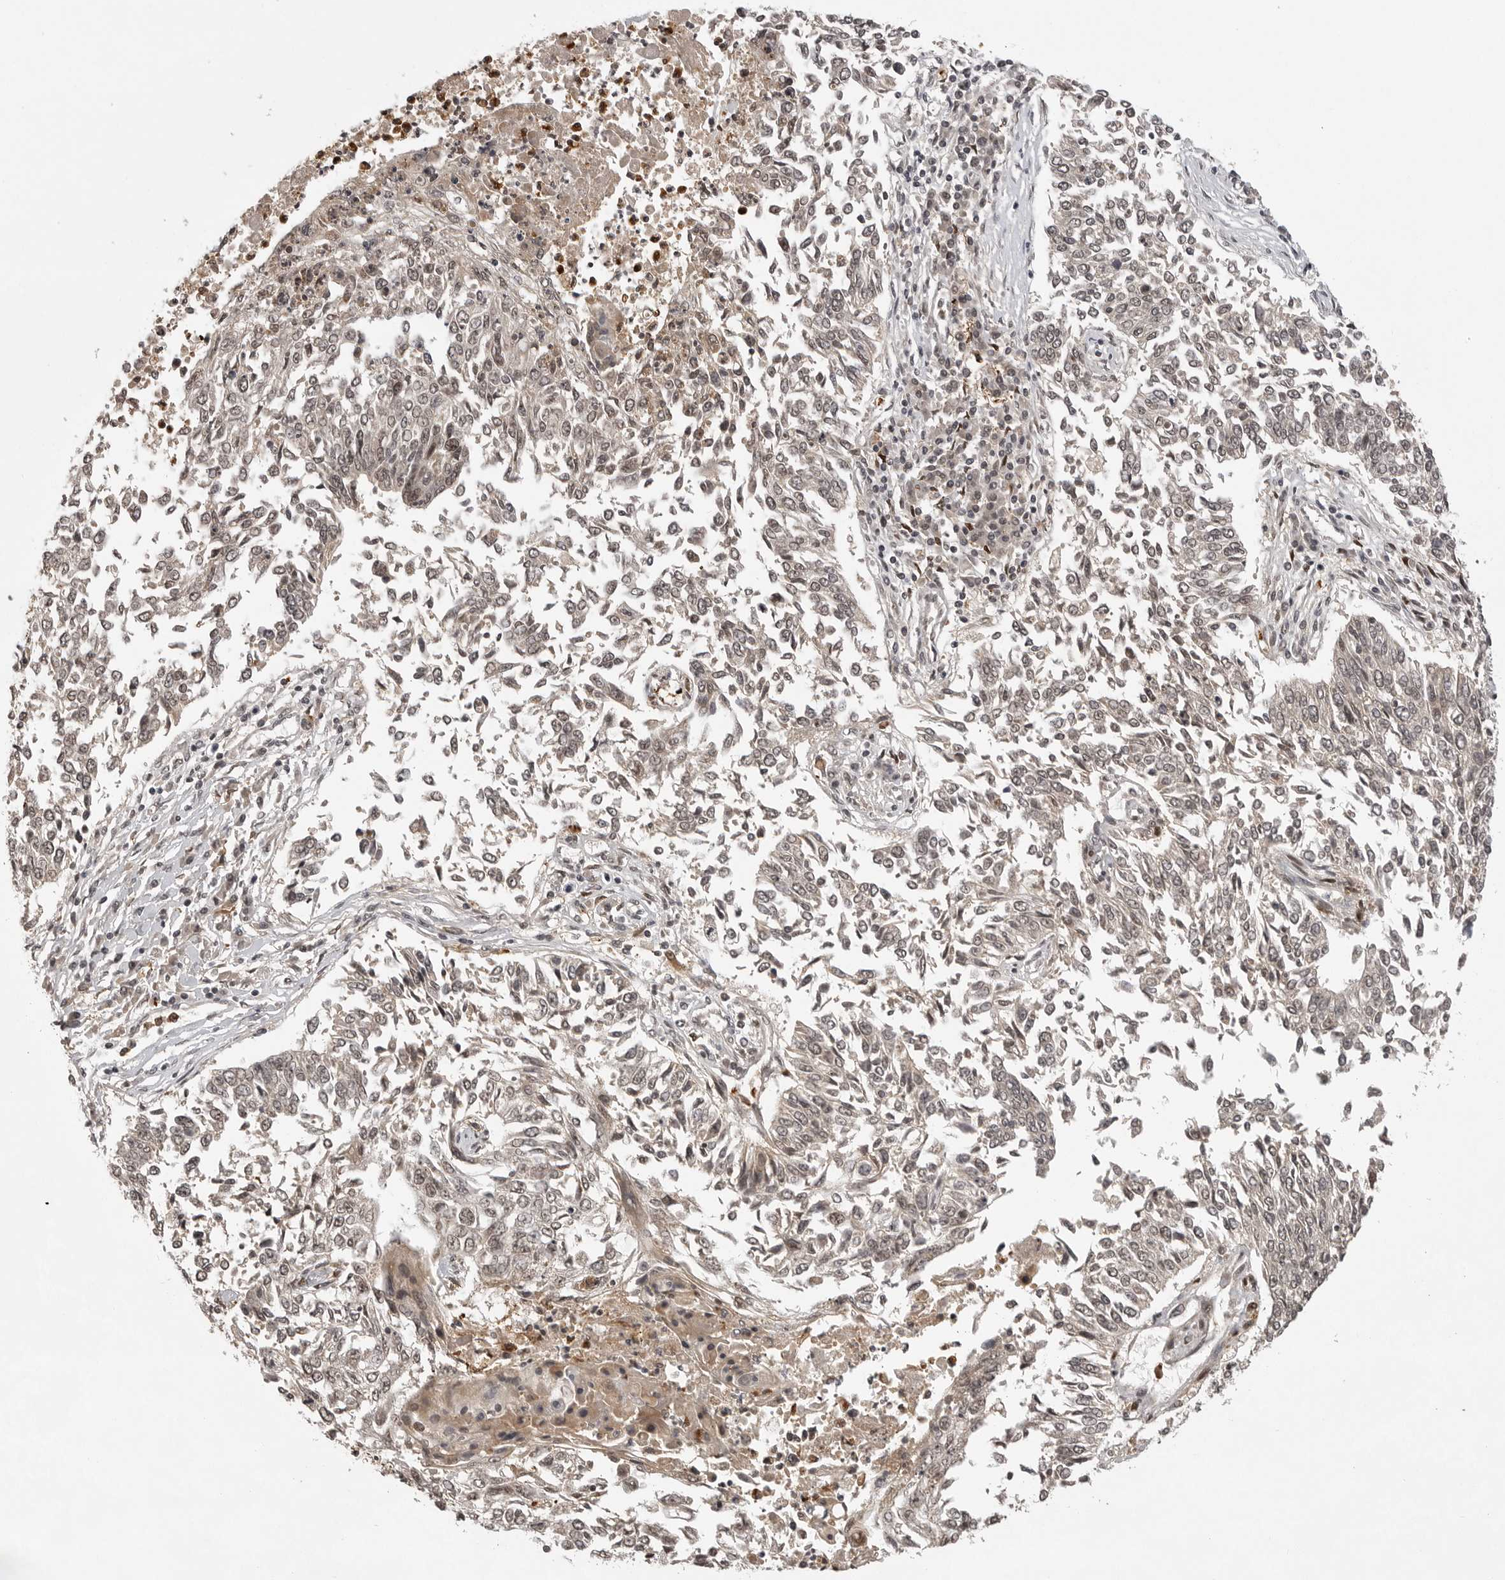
{"staining": {"intensity": "weak", "quantity": "25%-75%", "location": "nuclear"}, "tissue": "lung cancer", "cell_type": "Tumor cells", "image_type": "cancer", "snomed": [{"axis": "morphology", "description": "Normal tissue, NOS"}, {"axis": "morphology", "description": "Squamous cell carcinoma, NOS"}, {"axis": "topography", "description": "Cartilage tissue"}, {"axis": "topography", "description": "Bronchus"}, {"axis": "topography", "description": "Lung"}, {"axis": "topography", "description": "Peripheral nerve tissue"}], "caption": "Brown immunohistochemical staining in lung squamous cell carcinoma reveals weak nuclear expression in approximately 25%-75% of tumor cells. The staining was performed using DAB (3,3'-diaminobenzidine) to visualize the protein expression in brown, while the nuclei were stained in blue with hematoxylin (Magnification: 20x).", "gene": "PEG3", "patient": {"sex": "female", "age": 49}}